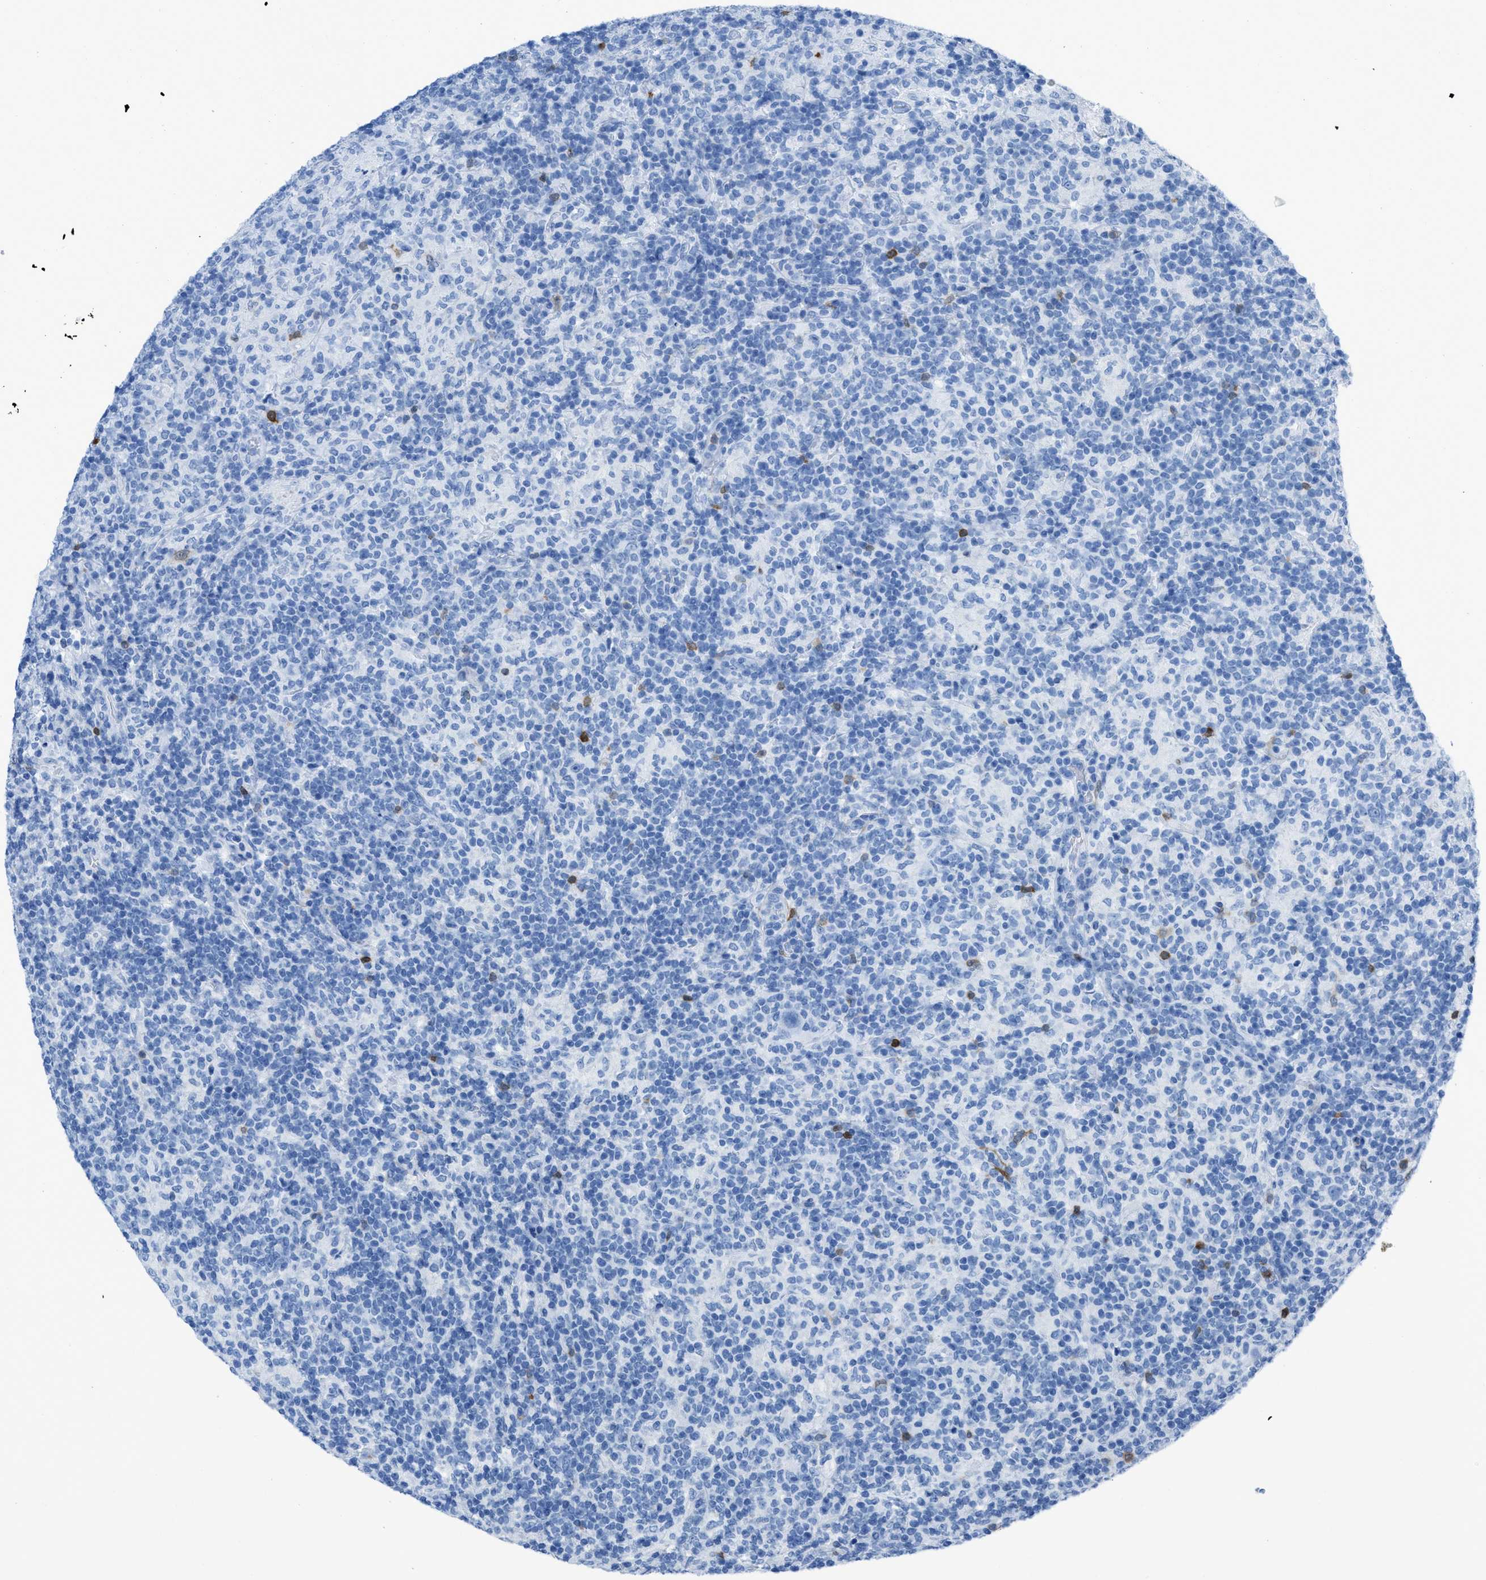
{"staining": {"intensity": "negative", "quantity": "none", "location": "none"}, "tissue": "lymphoma", "cell_type": "Tumor cells", "image_type": "cancer", "snomed": [{"axis": "morphology", "description": "Hodgkin's disease, NOS"}, {"axis": "topography", "description": "Lymph node"}], "caption": "Tumor cells are negative for protein expression in human lymphoma.", "gene": "CDKN2A", "patient": {"sex": "male", "age": 70}}